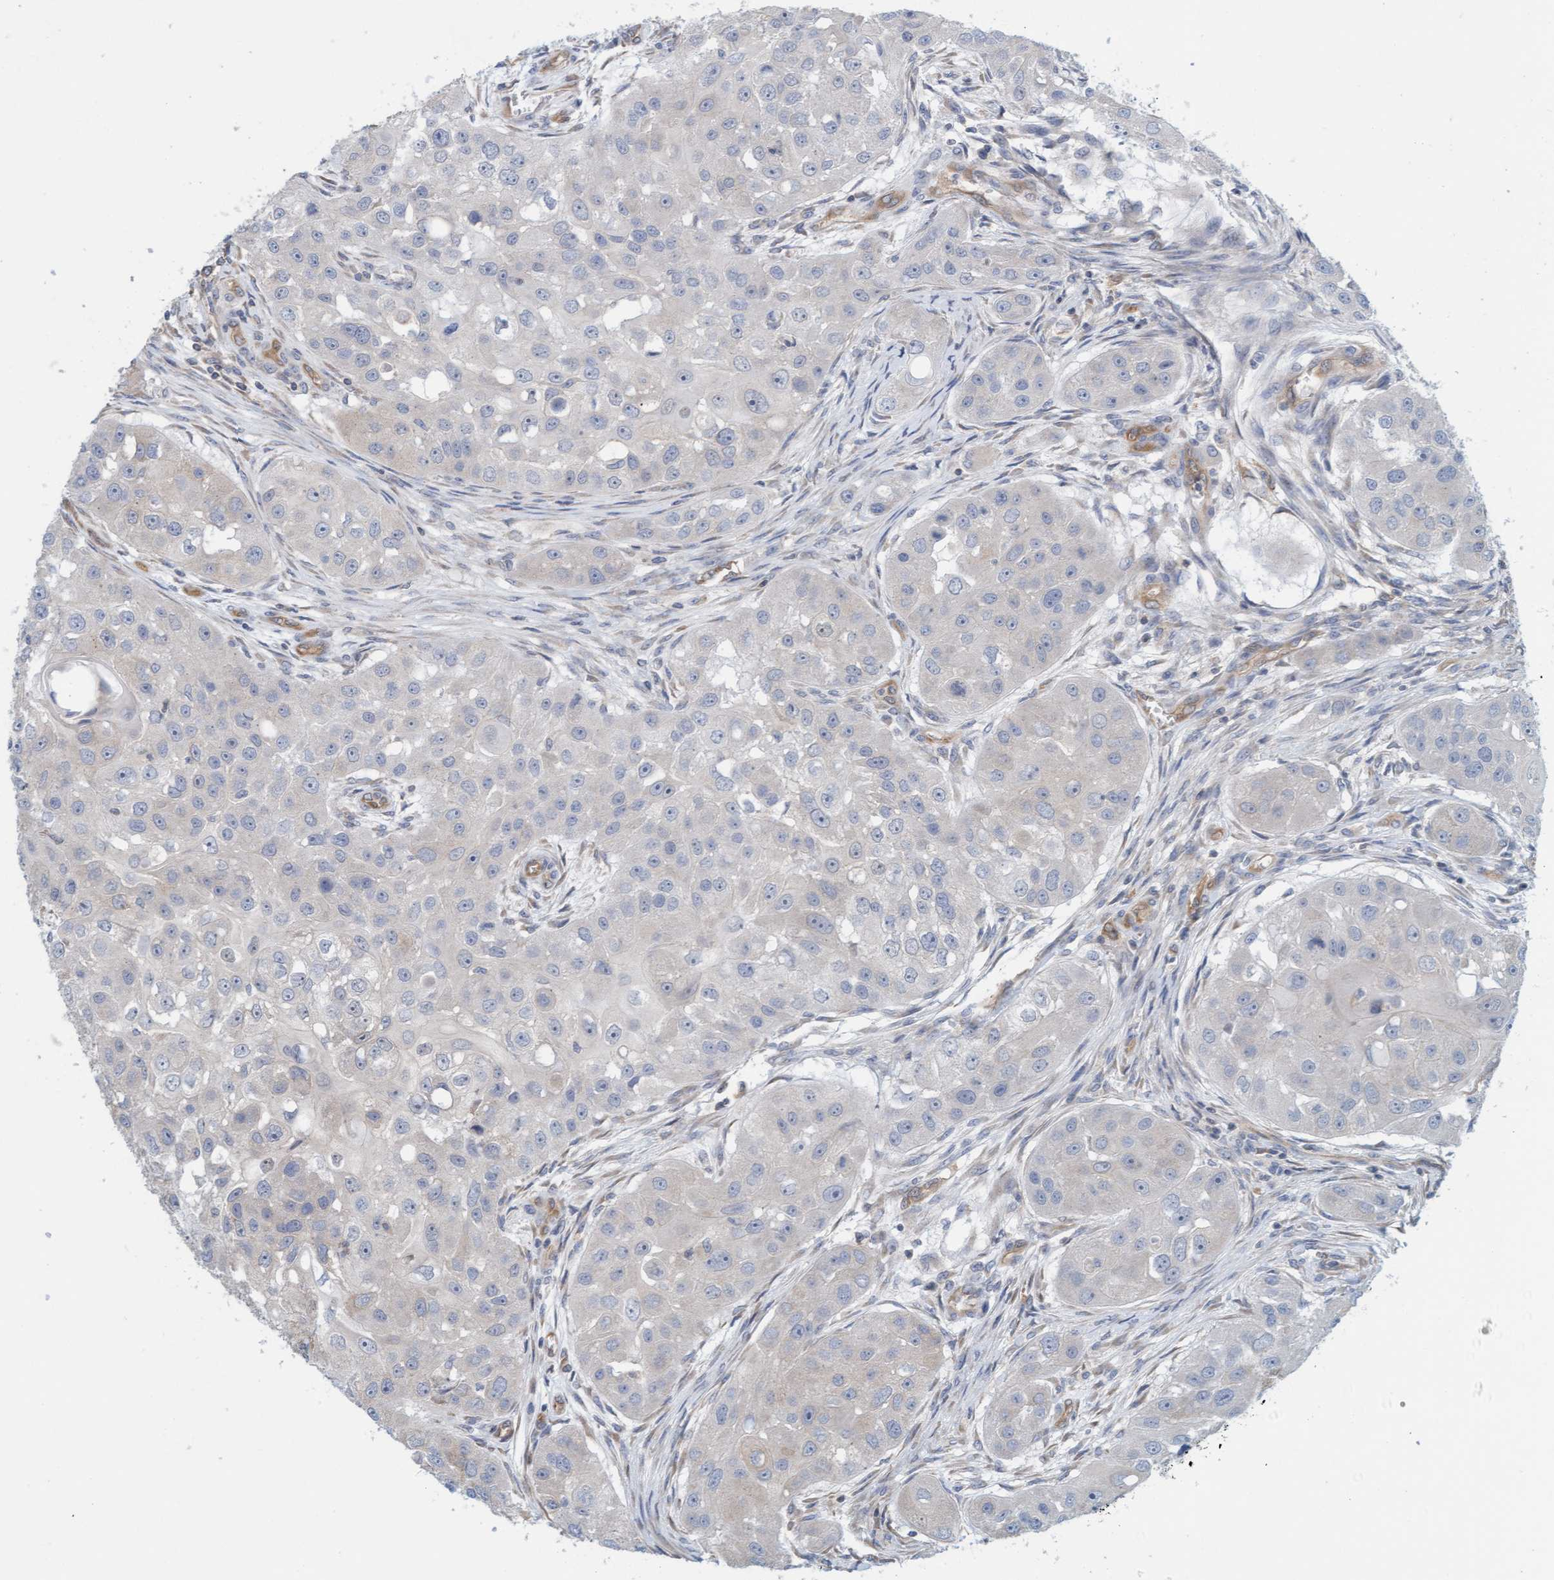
{"staining": {"intensity": "negative", "quantity": "none", "location": "none"}, "tissue": "head and neck cancer", "cell_type": "Tumor cells", "image_type": "cancer", "snomed": [{"axis": "morphology", "description": "Normal tissue, NOS"}, {"axis": "morphology", "description": "Squamous cell carcinoma, NOS"}, {"axis": "topography", "description": "Skeletal muscle"}, {"axis": "topography", "description": "Head-Neck"}], "caption": "A high-resolution photomicrograph shows immunohistochemistry staining of head and neck squamous cell carcinoma, which shows no significant staining in tumor cells. (Immunohistochemistry, brightfield microscopy, high magnification).", "gene": "PRKD2", "patient": {"sex": "male", "age": 51}}